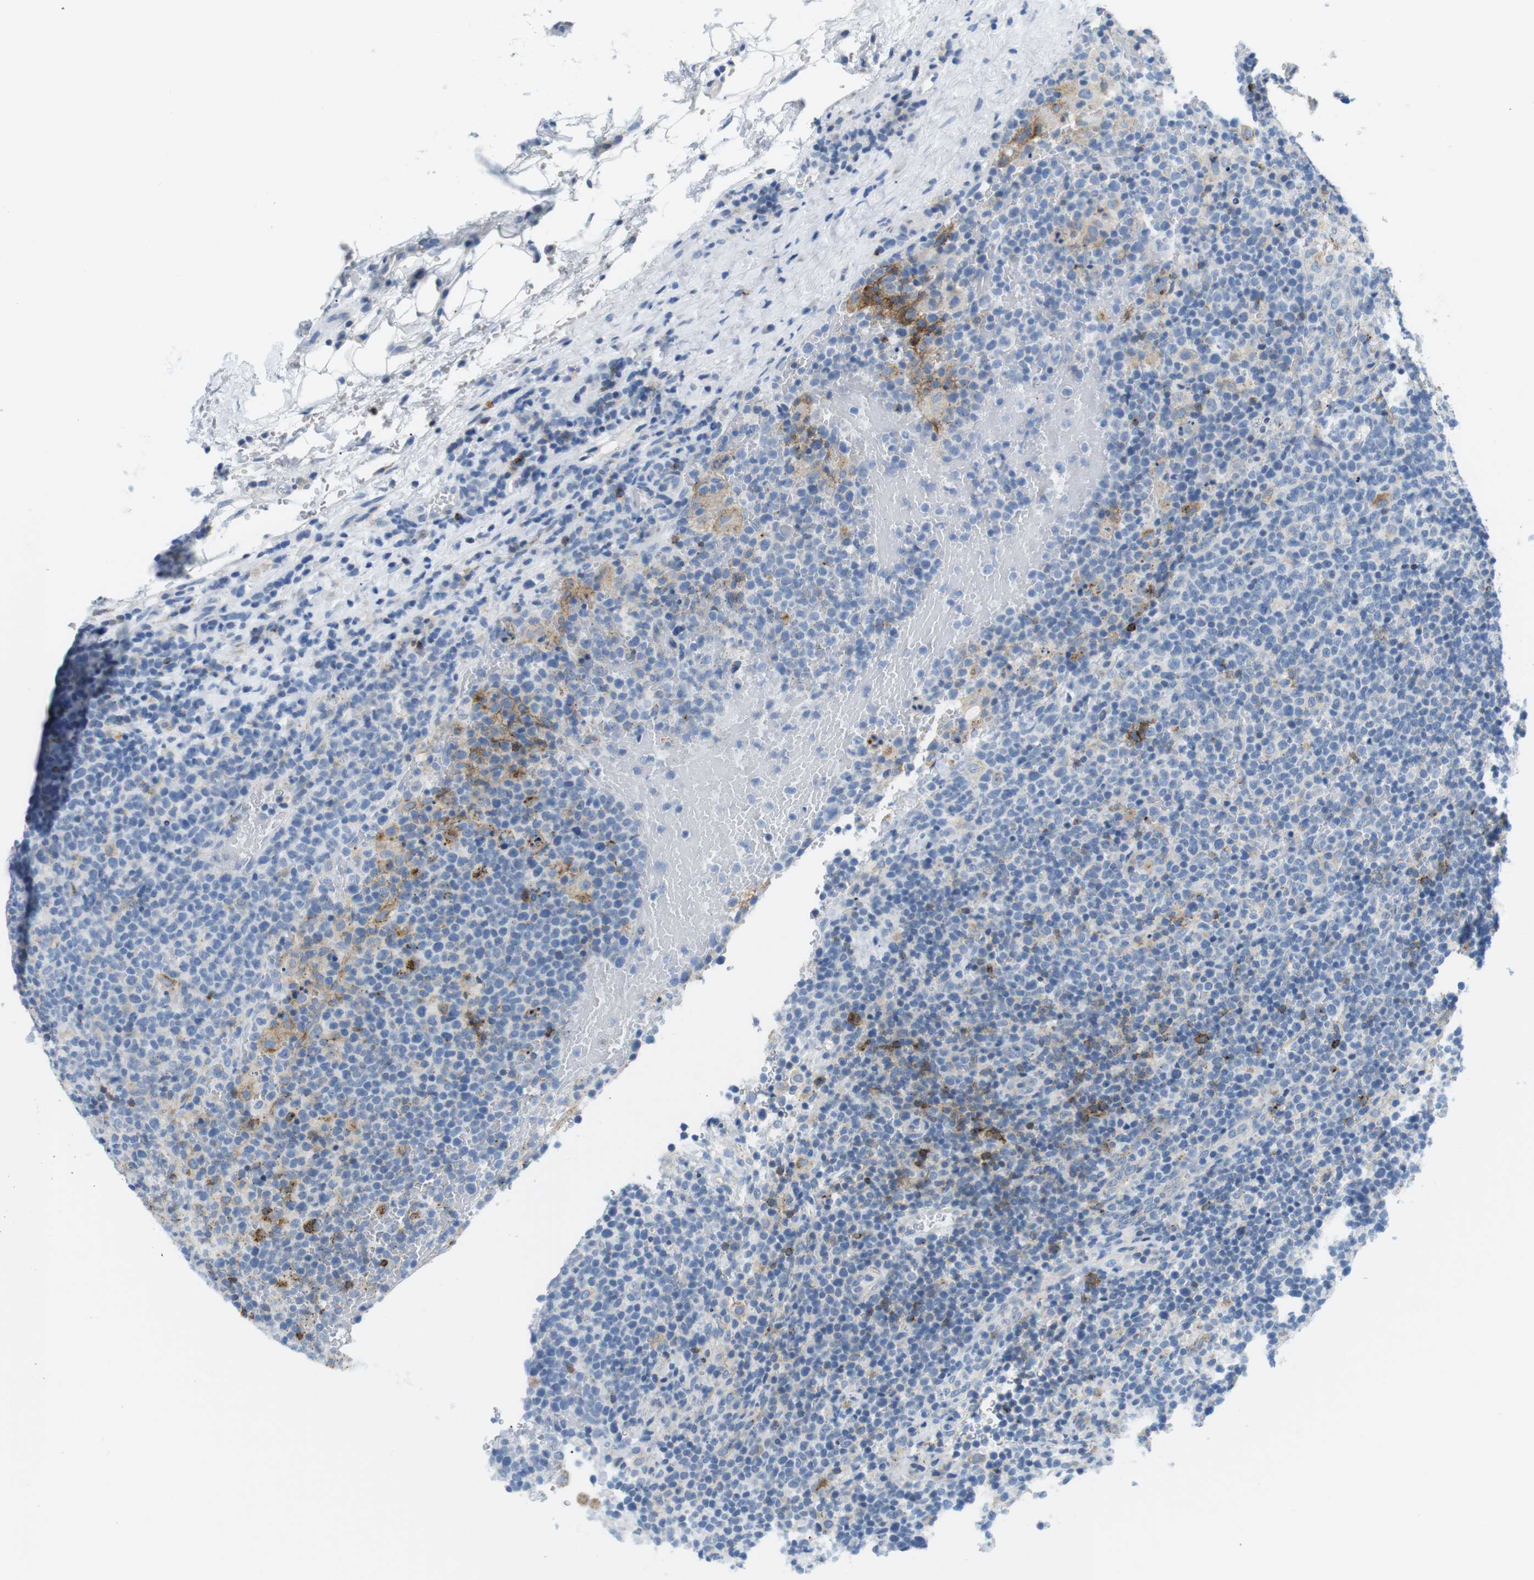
{"staining": {"intensity": "weak", "quantity": "<25%", "location": "cytoplasmic/membranous"}, "tissue": "lymphoma", "cell_type": "Tumor cells", "image_type": "cancer", "snomed": [{"axis": "morphology", "description": "Malignant lymphoma, non-Hodgkin's type, High grade"}, {"axis": "topography", "description": "Lymph node"}], "caption": "The immunohistochemistry (IHC) micrograph has no significant positivity in tumor cells of lymphoma tissue. The staining was performed using DAB (3,3'-diaminobenzidine) to visualize the protein expression in brown, while the nuclei were stained in blue with hematoxylin (Magnification: 20x).", "gene": "TNFRSF4", "patient": {"sex": "male", "age": 61}}